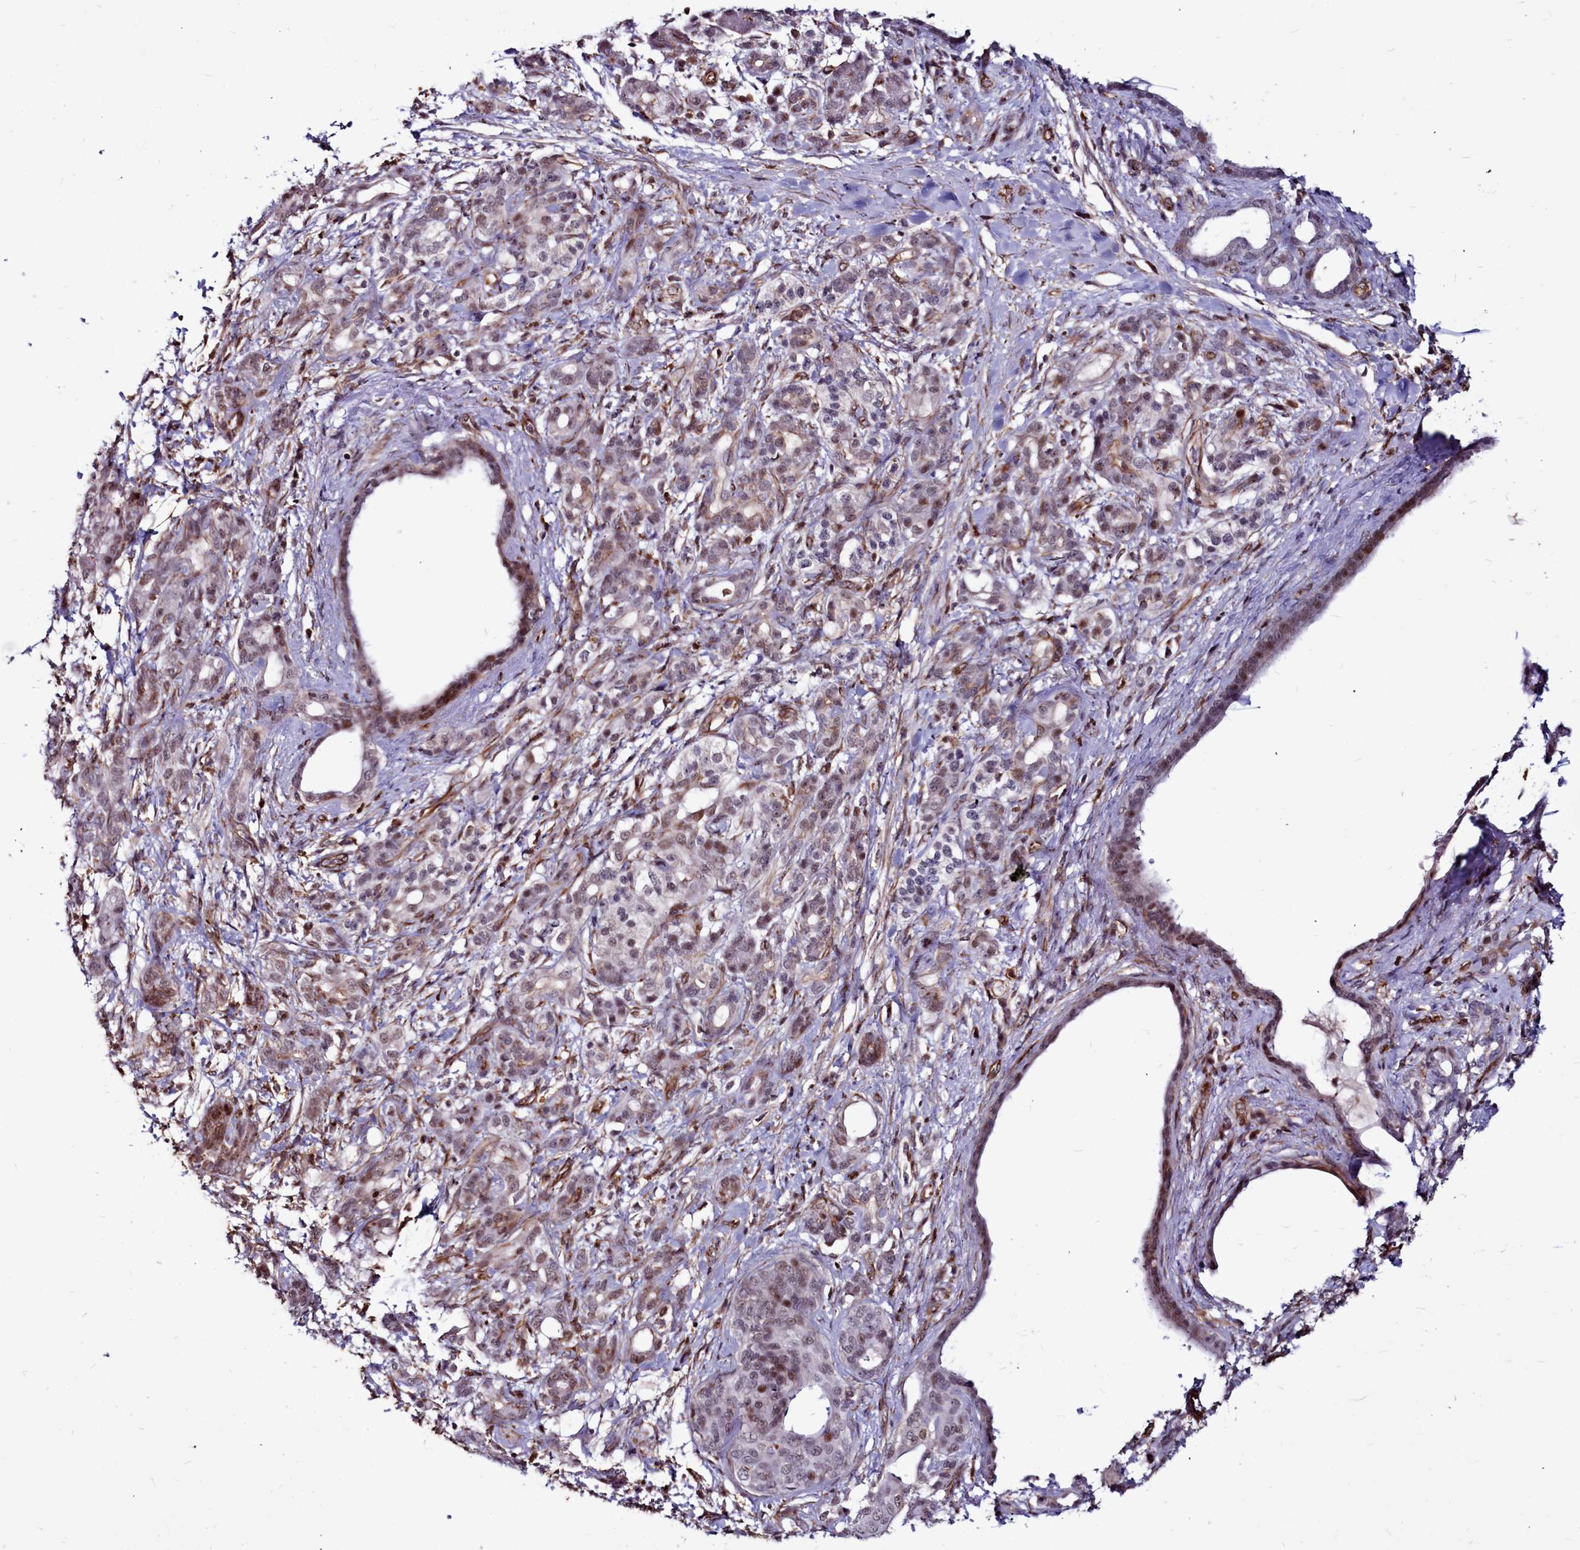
{"staining": {"intensity": "weak", "quantity": "<25%", "location": "nuclear"}, "tissue": "pancreatic cancer", "cell_type": "Tumor cells", "image_type": "cancer", "snomed": [{"axis": "morphology", "description": "Adenocarcinoma, NOS"}, {"axis": "topography", "description": "Pancreas"}], "caption": "Immunohistochemistry photomicrograph of neoplastic tissue: human pancreatic cancer stained with DAB exhibits no significant protein staining in tumor cells.", "gene": "CLK3", "patient": {"sex": "female", "age": 55}}